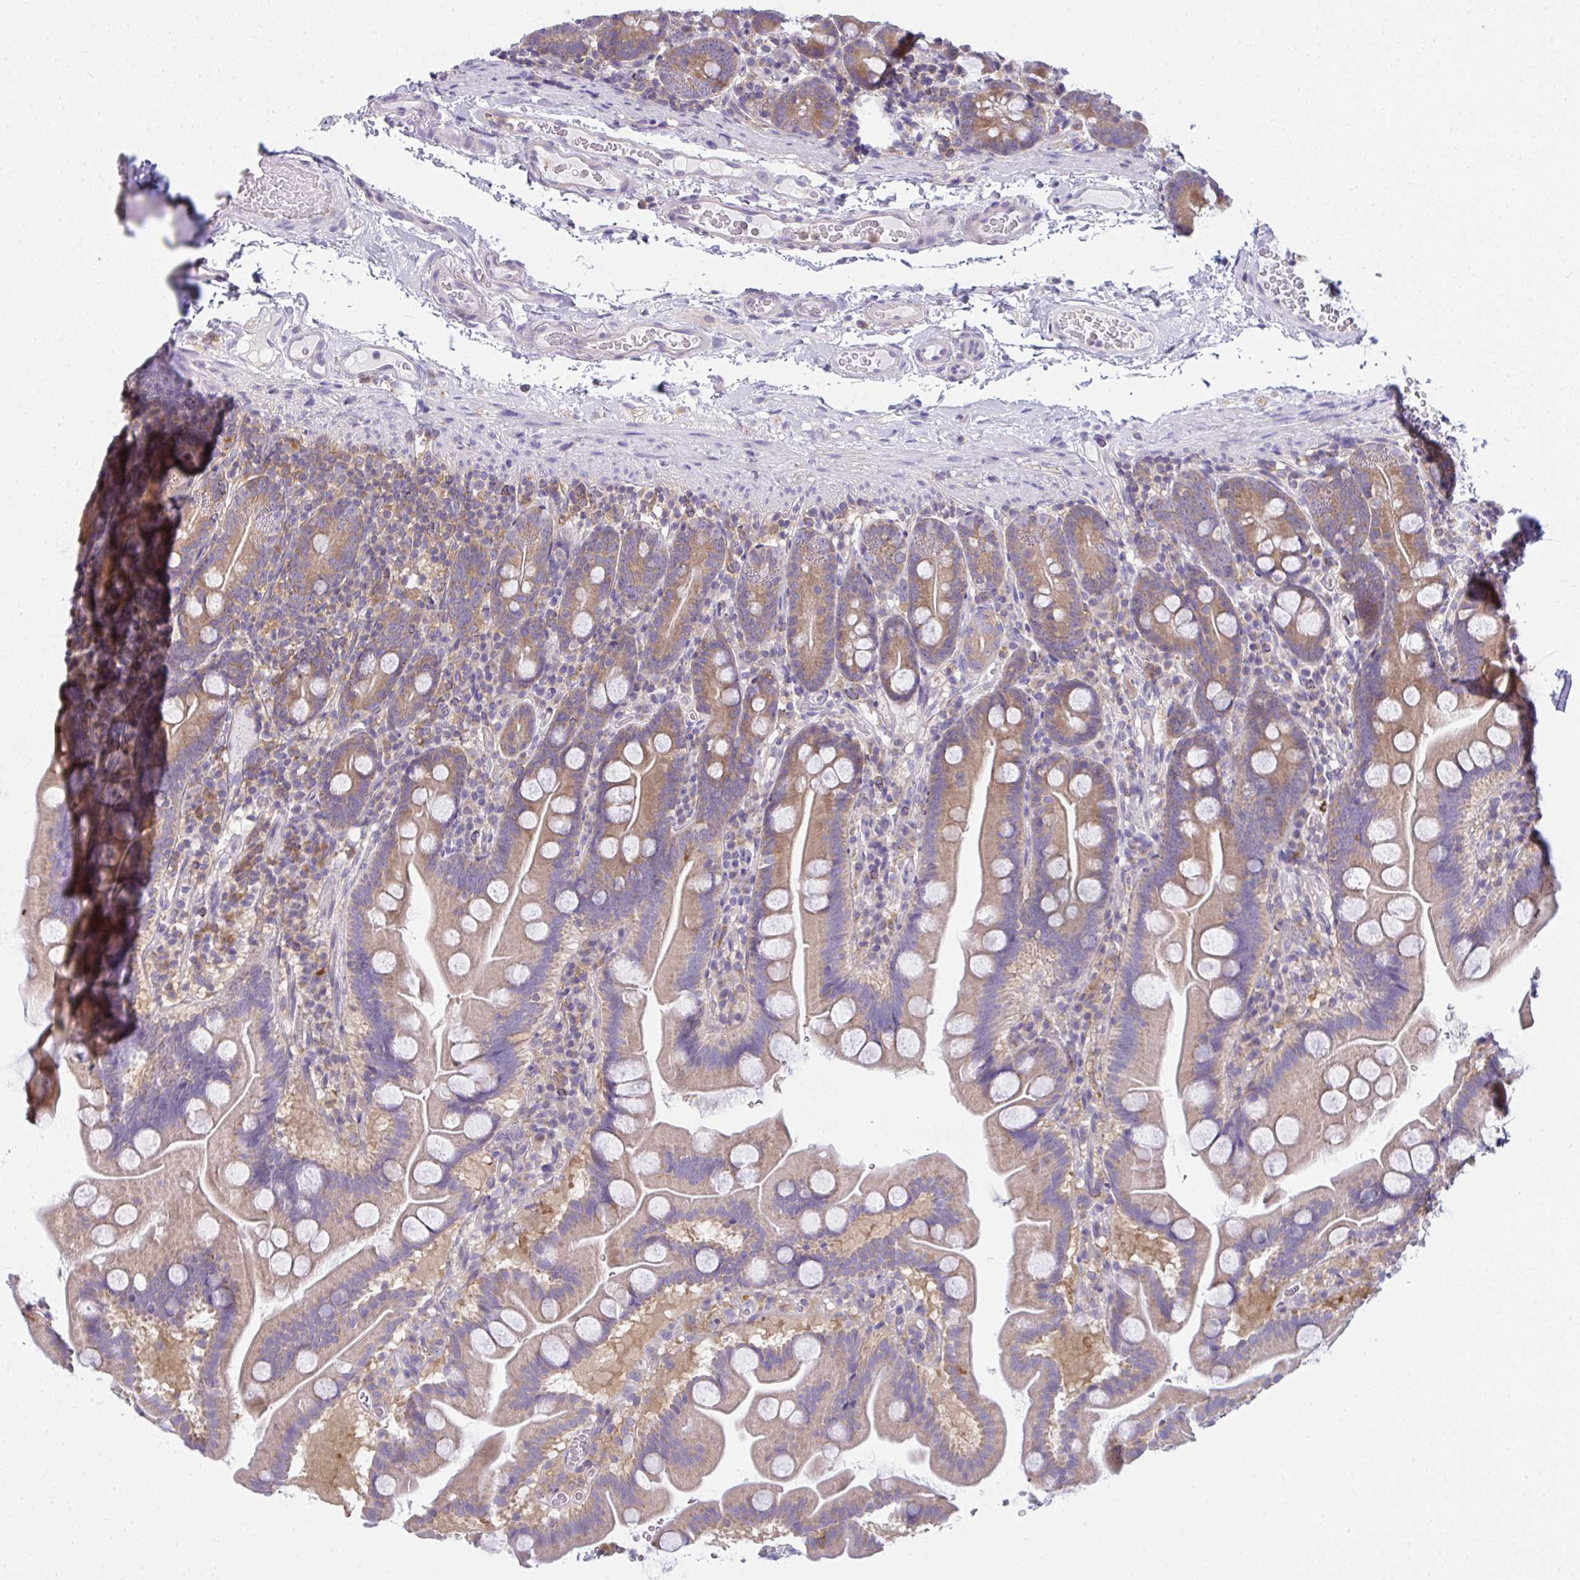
{"staining": {"intensity": "moderate", "quantity": ">75%", "location": "cytoplasmic/membranous"}, "tissue": "small intestine", "cell_type": "Glandular cells", "image_type": "normal", "snomed": [{"axis": "morphology", "description": "Normal tissue, NOS"}, {"axis": "topography", "description": "Small intestine"}], "caption": "Small intestine stained with a brown dye shows moderate cytoplasmic/membranous positive positivity in approximately >75% of glandular cells.", "gene": "SLC30A6", "patient": {"sex": "female", "age": 68}}